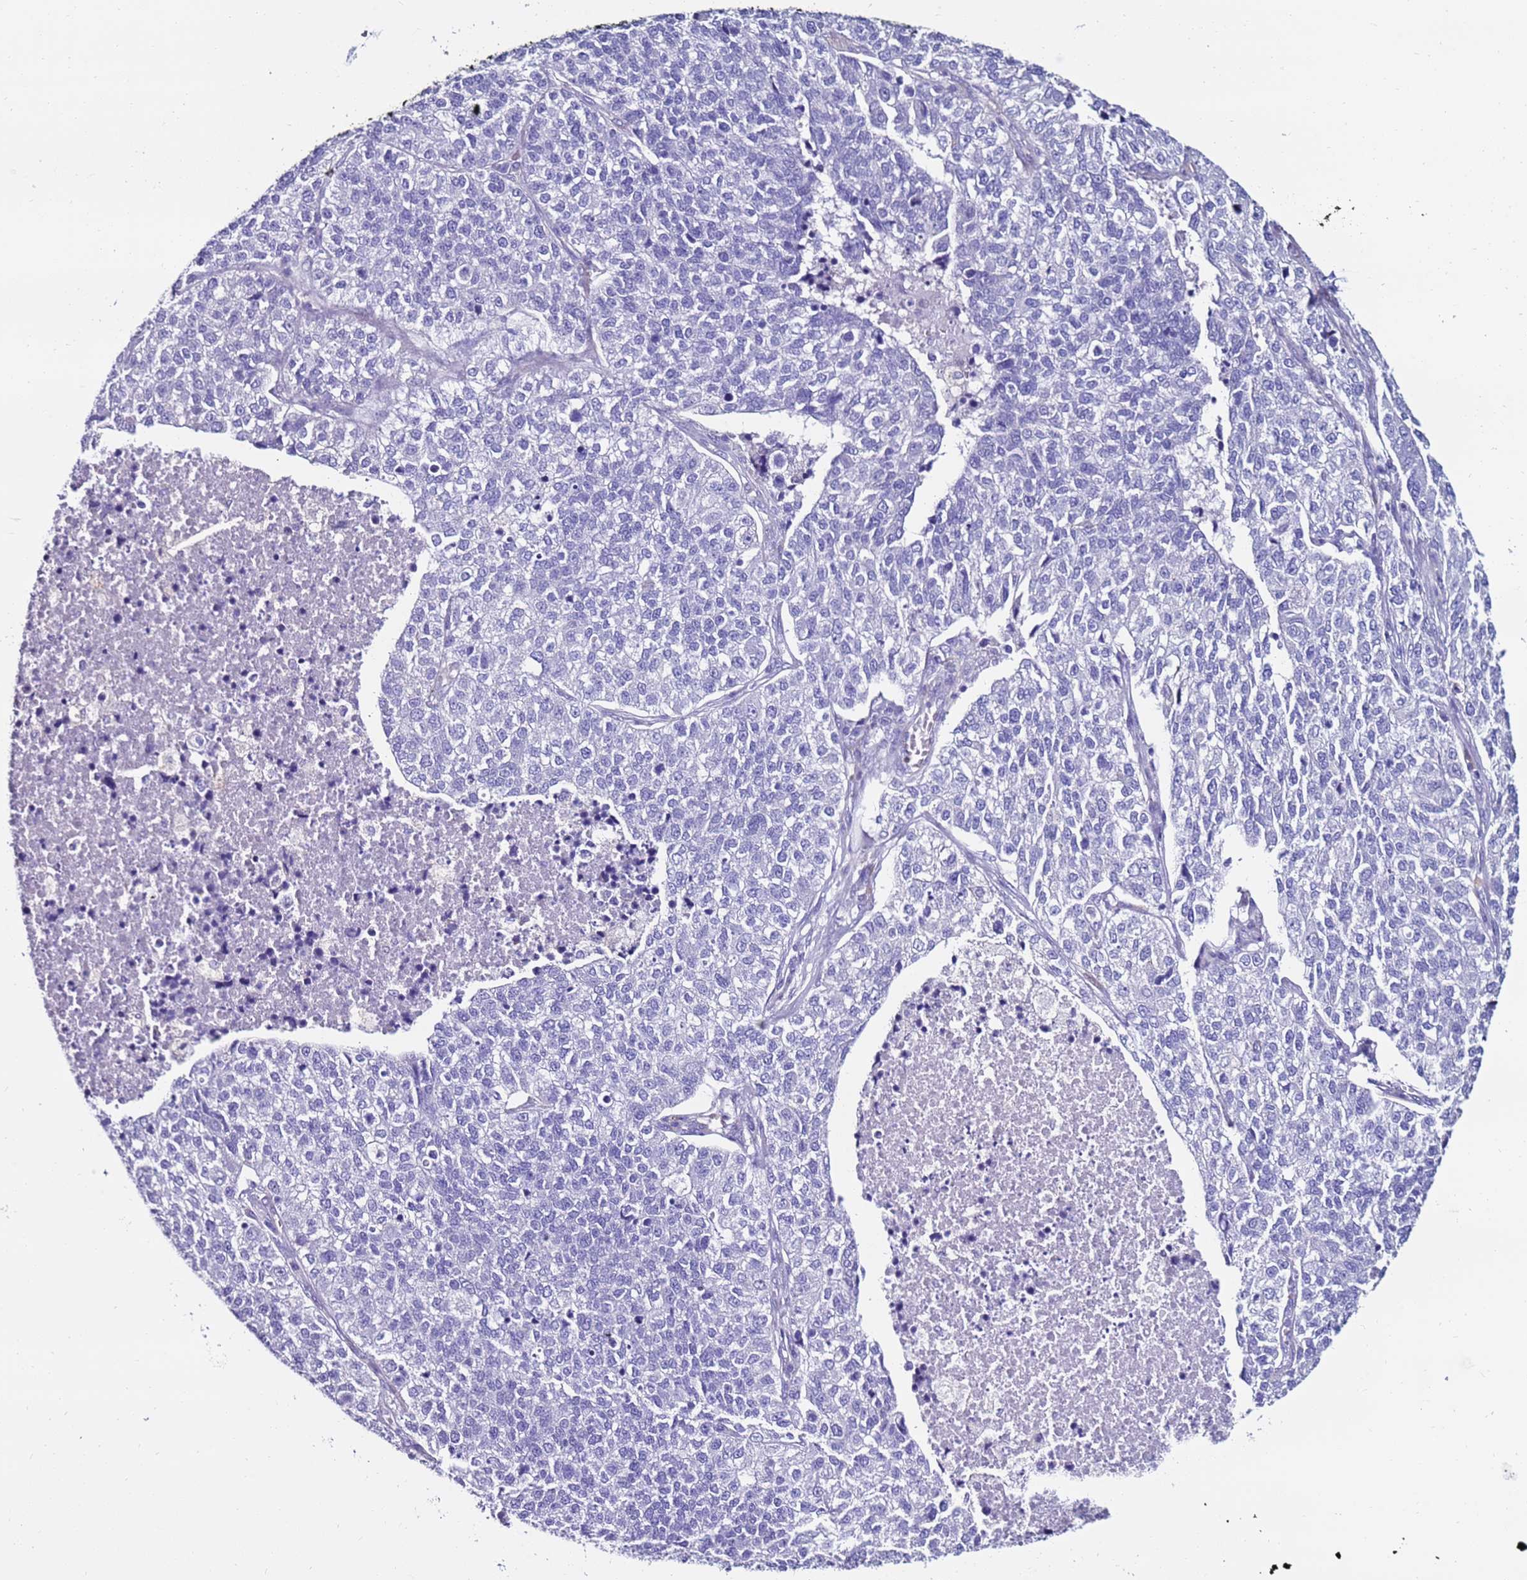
{"staining": {"intensity": "negative", "quantity": "none", "location": "none"}, "tissue": "lung cancer", "cell_type": "Tumor cells", "image_type": "cancer", "snomed": [{"axis": "morphology", "description": "Adenocarcinoma, NOS"}, {"axis": "topography", "description": "Lung"}], "caption": "DAB immunohistochemical staining of human lung cancer demonstrates no significant expression in tumor cells.", "gene": "CLEC4M", "patient": {"sex": "male", "age": 49}}